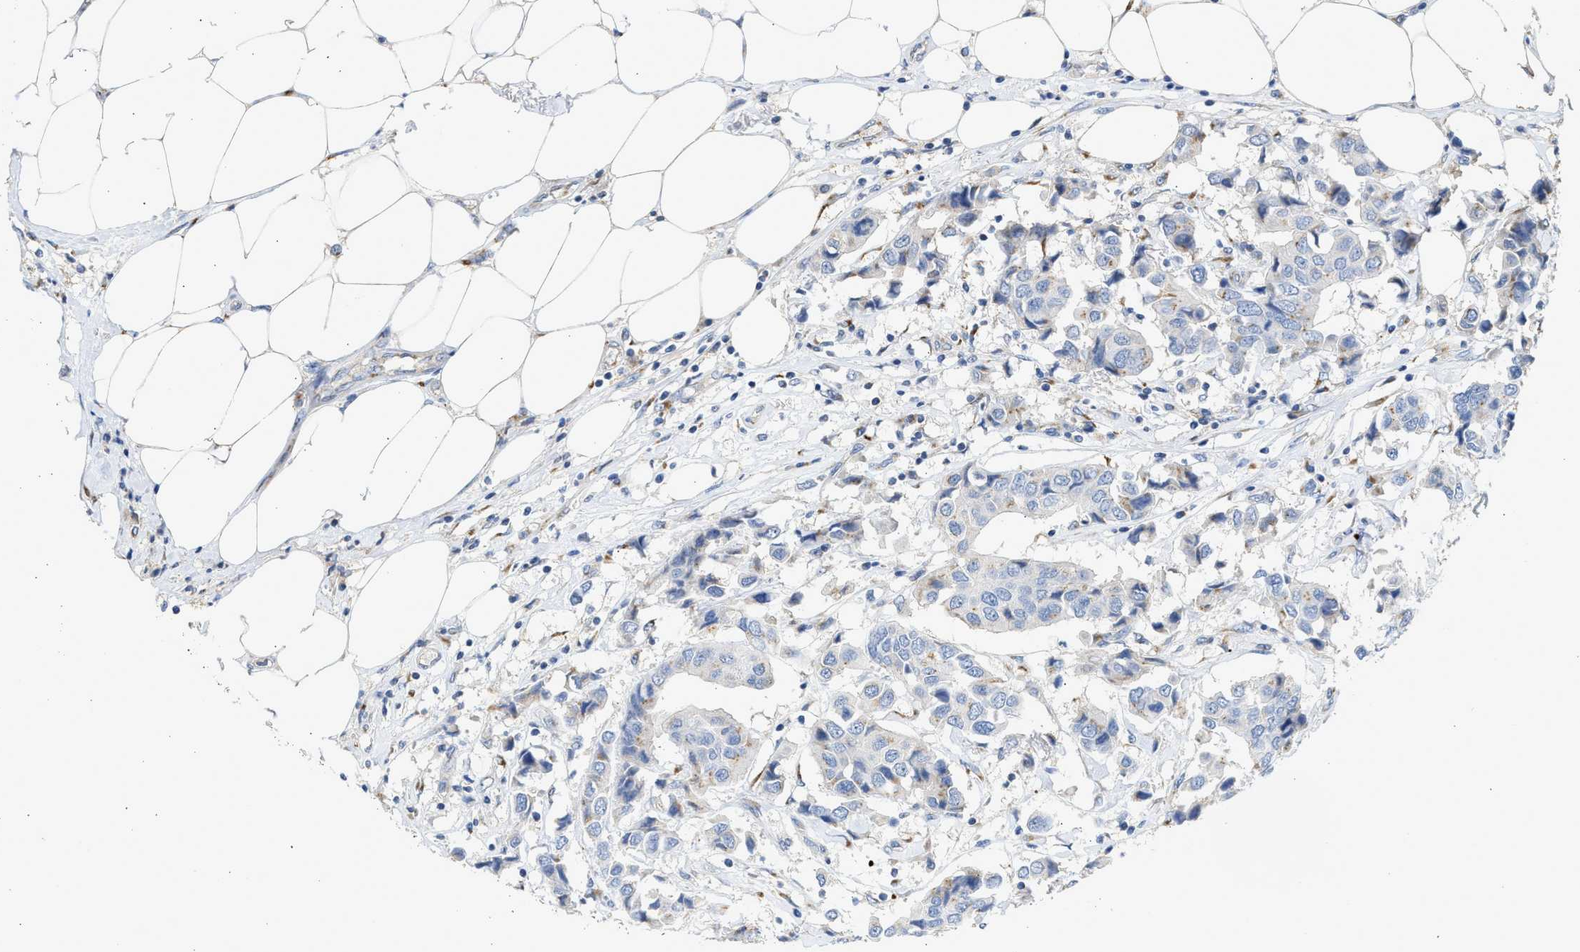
{"staining": {"intensity": "negative", "quantity": "none", "location": "none"}, "tissue": "breast cancer", "cell_type": "Tumor cells", "image_type": "cancer", "snomed": [{"axis": "morphology", "description": "Duct carcinoma"}, {"axis": "topography", "description": "Breast"}], "caption": "A high-resolution image shows immunohistochemistry (IHC) staining of breast cancer (infiltrating ductal carcinoma), which exhibits no significant positivity in tumor cells.", "gene": "IPO8", "patient": {"sex": "female", "age": 80}}